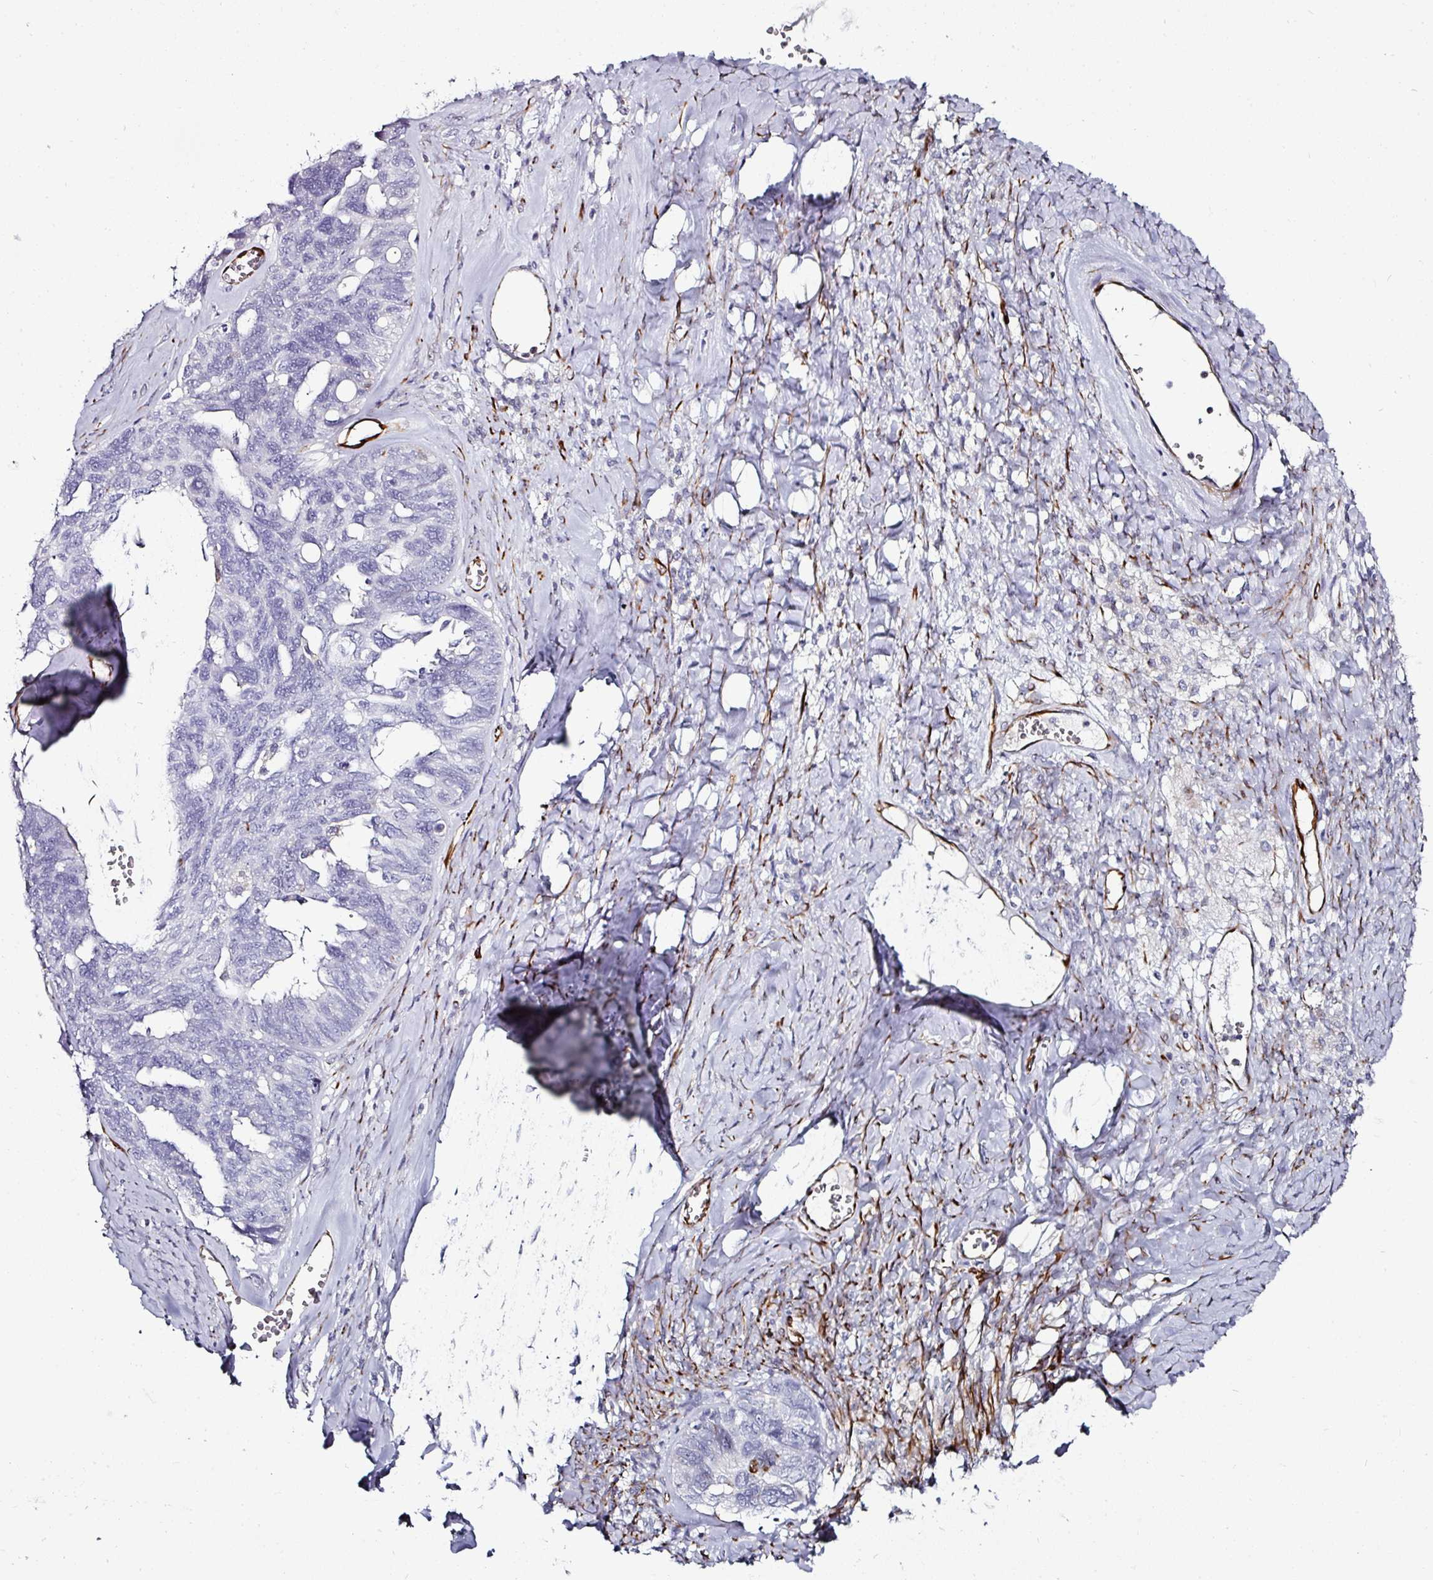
{"staining": {"intensity": "negative", "quantity": "none", "location": "none"}, "tissue": "ovarian cancer", "cell_type": "Tumor cells", "image_type": "cancer", "snomed": [{"axis": "morphology", "description": "Cystadenocarcinoma, serous, NOS"}, {"axis": "topography", "description": "Ovary"}], "caption": "Ovarian cancer (serous cystadenocarcinoma) was stained to show a protein in brown. There is no significant staining in tumor cells.", "gene": "TMPRSS9", "patient": {"sex": "female", "age": 79}}